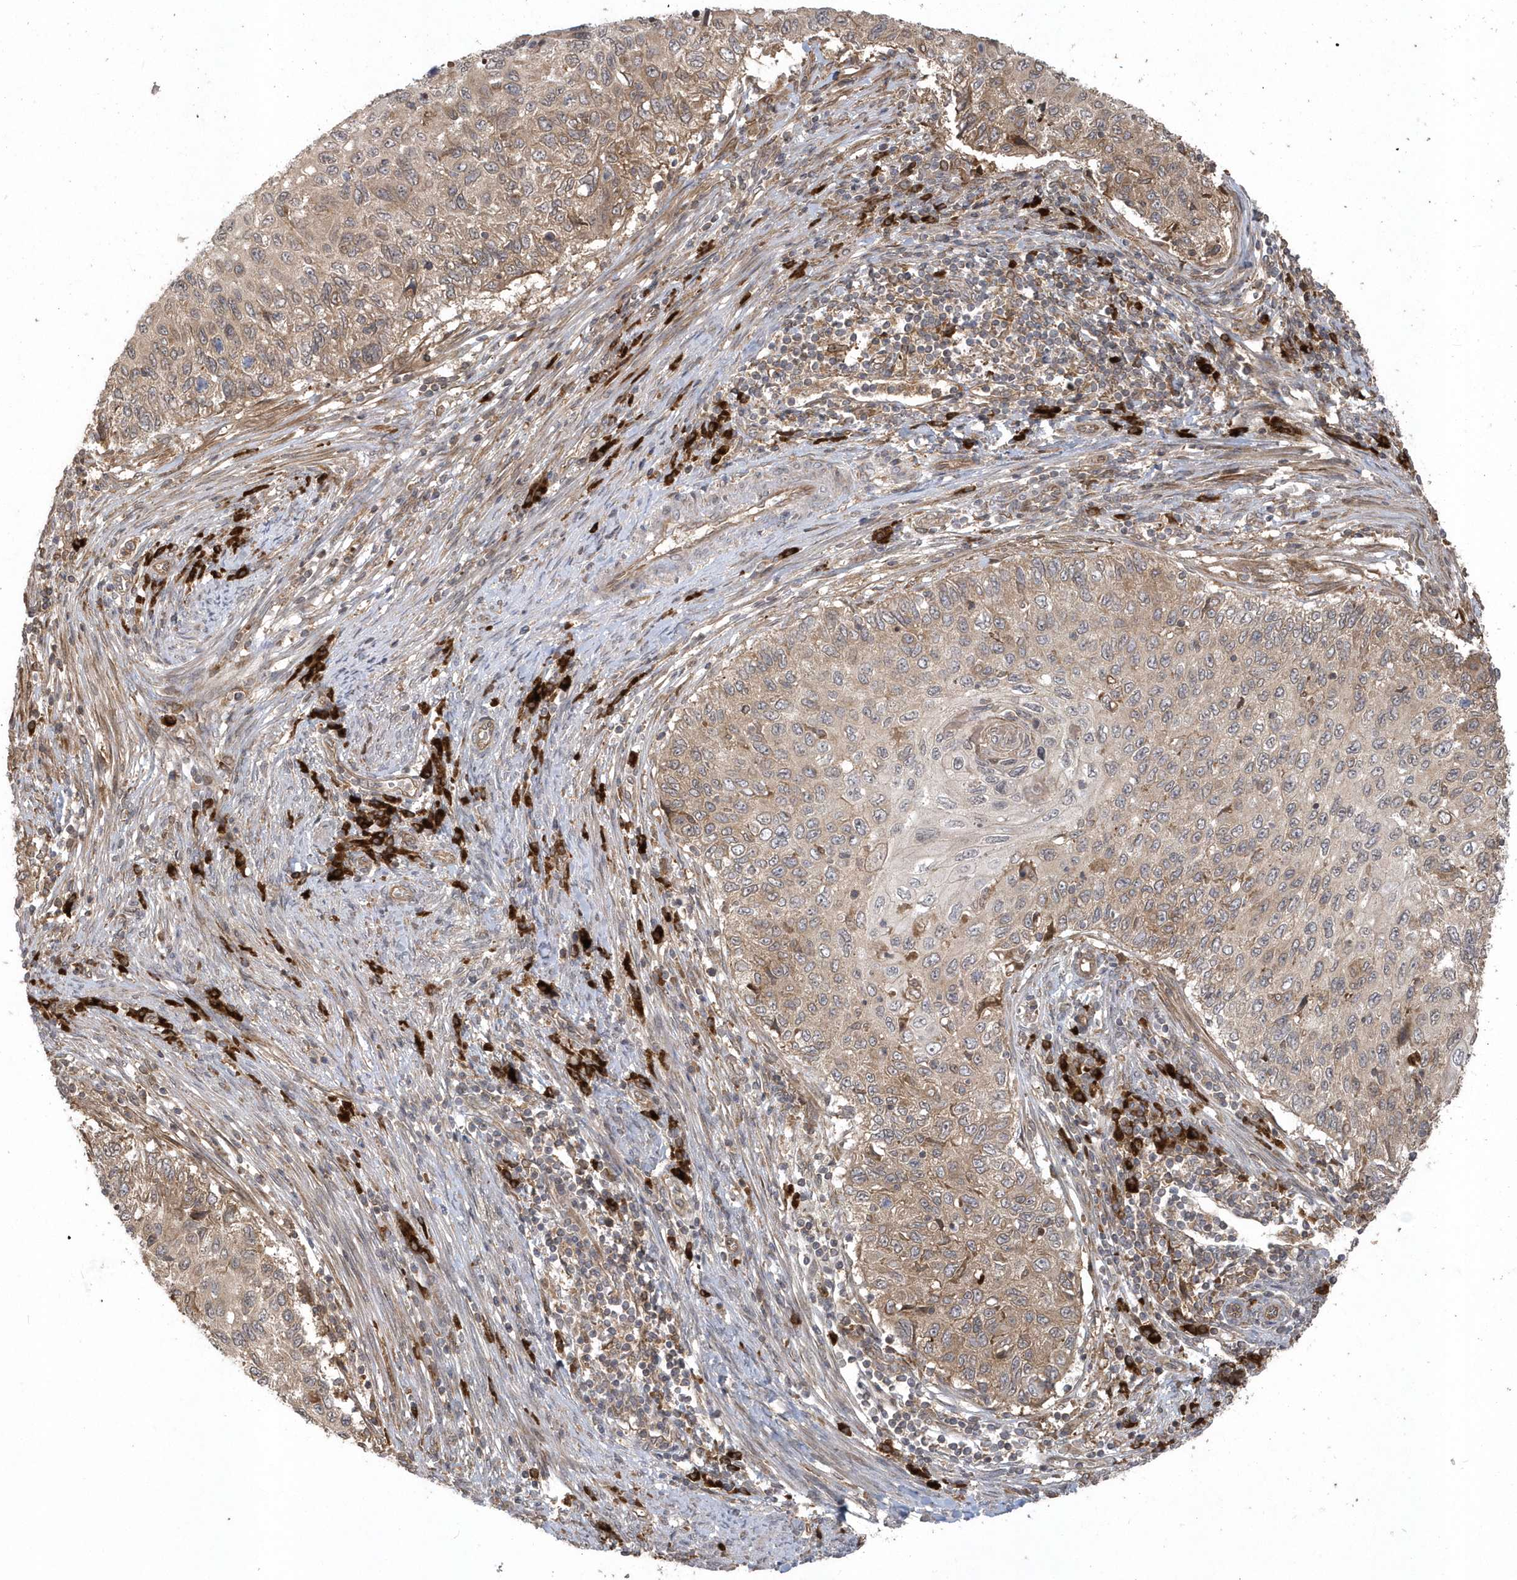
{"staining": {"intensity": "weak", "quantity": ">75%", "location": "cytoplasmic/membranous"}, "tissue": "cervical cancer", "cell_type": "Tumor cells", "image_type": "cancer", "snomed": [{"axis": "morphology", "description": "Squamous cell carcinoma, NOS"}, {"axis": "topography", "description": "Cervix"}], "caption": "There is low levels of weak cytoplasmic/membranous staining in tumor cells of cervical cancer, as demonstrated by immunohistochemical staining (brown color).", "gene": "HERPUD1", "patient": {"sex": "female", "age": 70}}